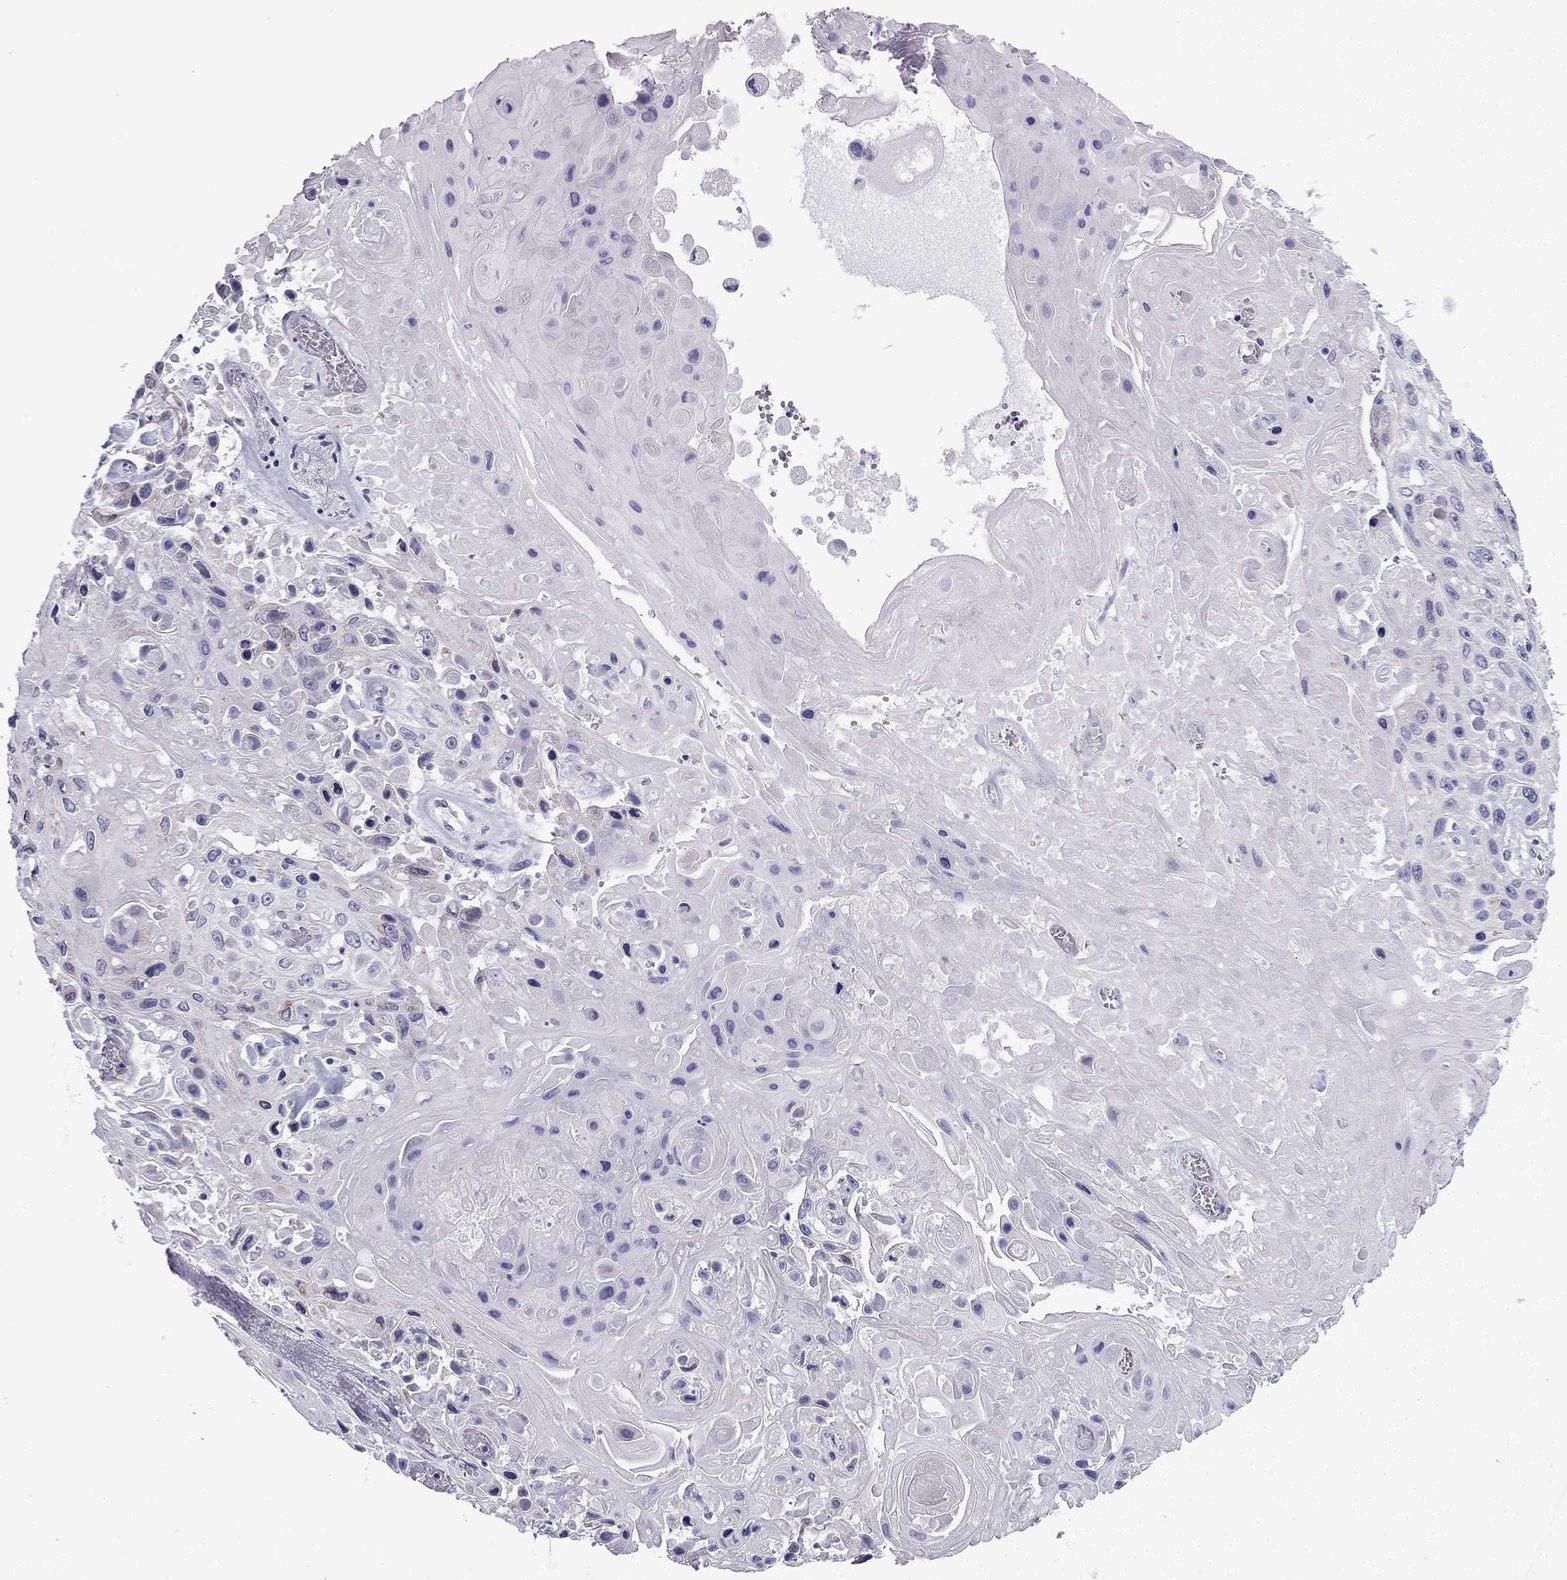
{"staining": {"intensity": "negative", "quantity": "none", "location": "none"}, "tissue": "skin cancer", "cell_type": "Tumor cells", "image_type": "cancer", "snomed": [{"axis": "morphology", "description": "Squamous cell carcinoma, NOS"}, {"axis": "topography", "description": "Skin"}], "caption": "Immunohistochemical staining of skin cancer reveals no significant staining in tumor cells.", "gene": "CFAP53", "patient": {"sex": "male", "age": 82}}